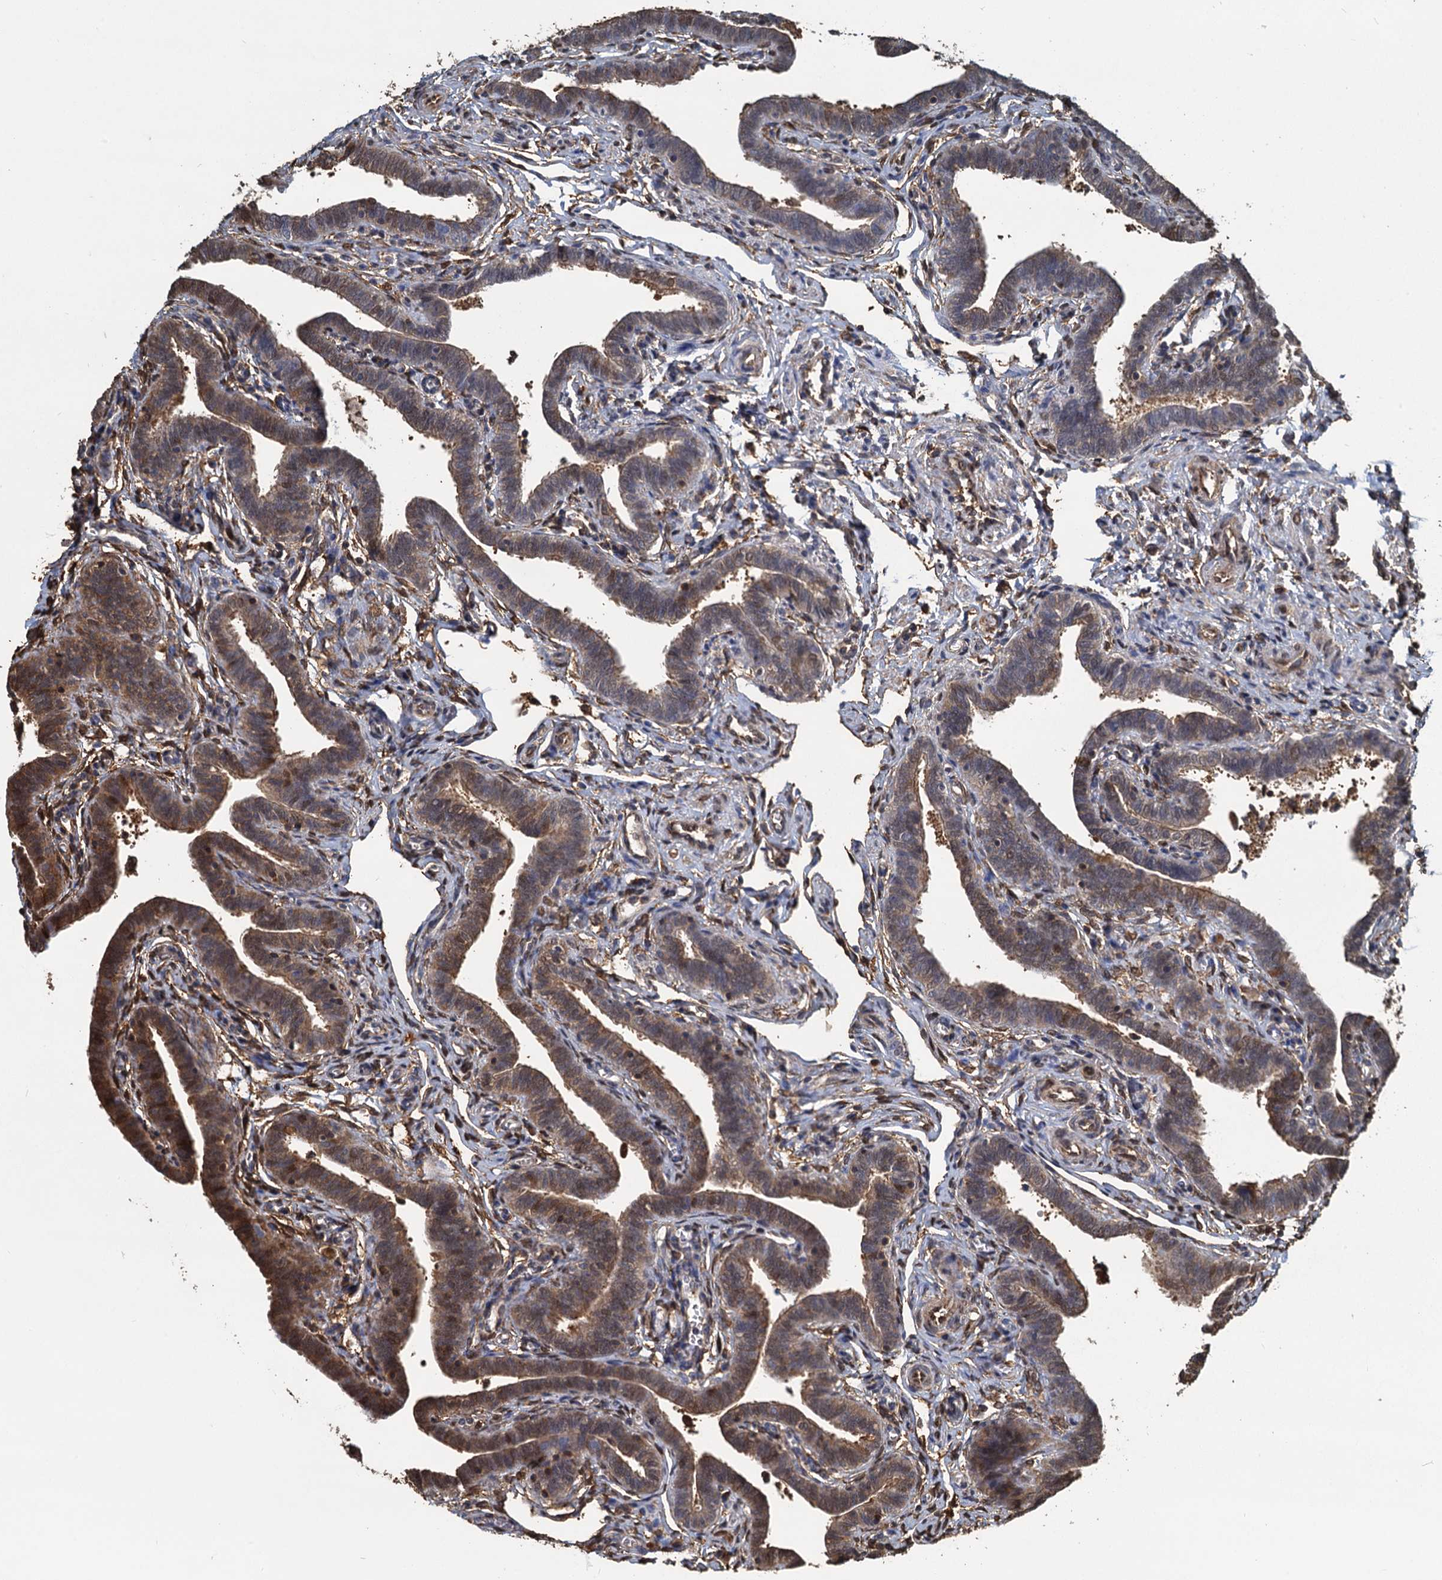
{"staining": {"intensity": "moderate", "quantity": ">75%", "location": "cytoplasmic/membranous"}, "tissue": "fallopian tube", "cell_type": "Glandular cells", "image_type": "normal", "snomed": [{"axis": "morphology", "description": "Normal tissue, NOS"}, {"axis": "topography", "description": "Fallopian tube"}], "caption": "Immunohistochemistry (IHC) micrograph of normal human fallopian tube stained for a protein (brown), which shows medium levels of moderate cytoplasmic/membranous expression in approximately >75% of glandular cells.", "gene": "S100A6", "patient": {"sex": "female", "age": 36}}